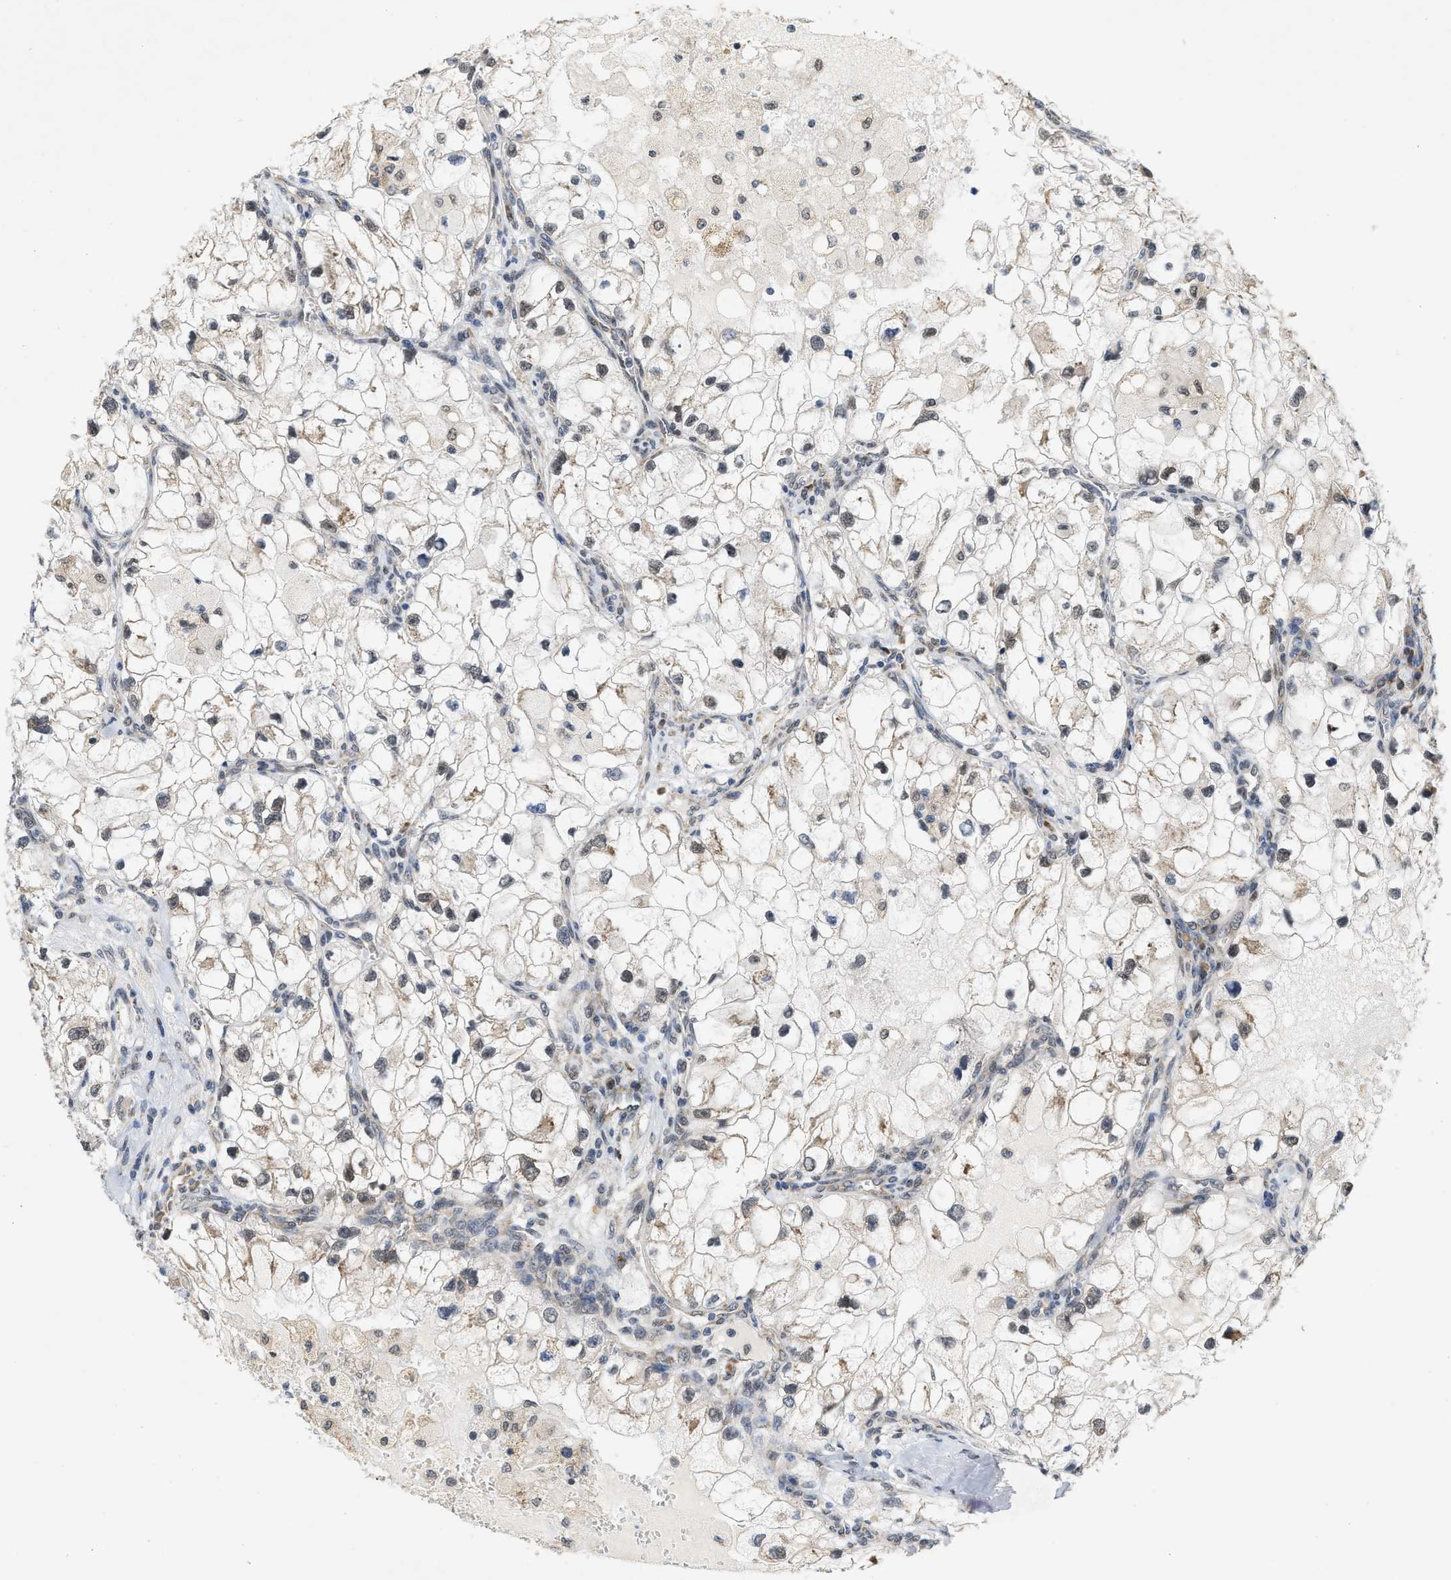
{"staining": {"intensity": "weak", "quantity": ">75%", "location": "nuclear"}, "tissue": "renal cancer", "cell_type": "Tumor cells", "image_type": "cancer", "snomed": [{"axis": "morphology", "description": "Adenocarcinoma, NOS"}, {"axis": "topography", "description": "Kidney"}], "caption": "High-power microscopy captured an immunohistochemistry photomicrograph of renal adenocarcinoma, revealing weak nuclear staining in approximately >75% of tumor cells. The staining was performed using DAB, with brown indicating positive protein expression. Nuclei are stained blue with hematoxylin.", "gene": "GIGYF1", "patient": {"sex": "female", "age": 70}}